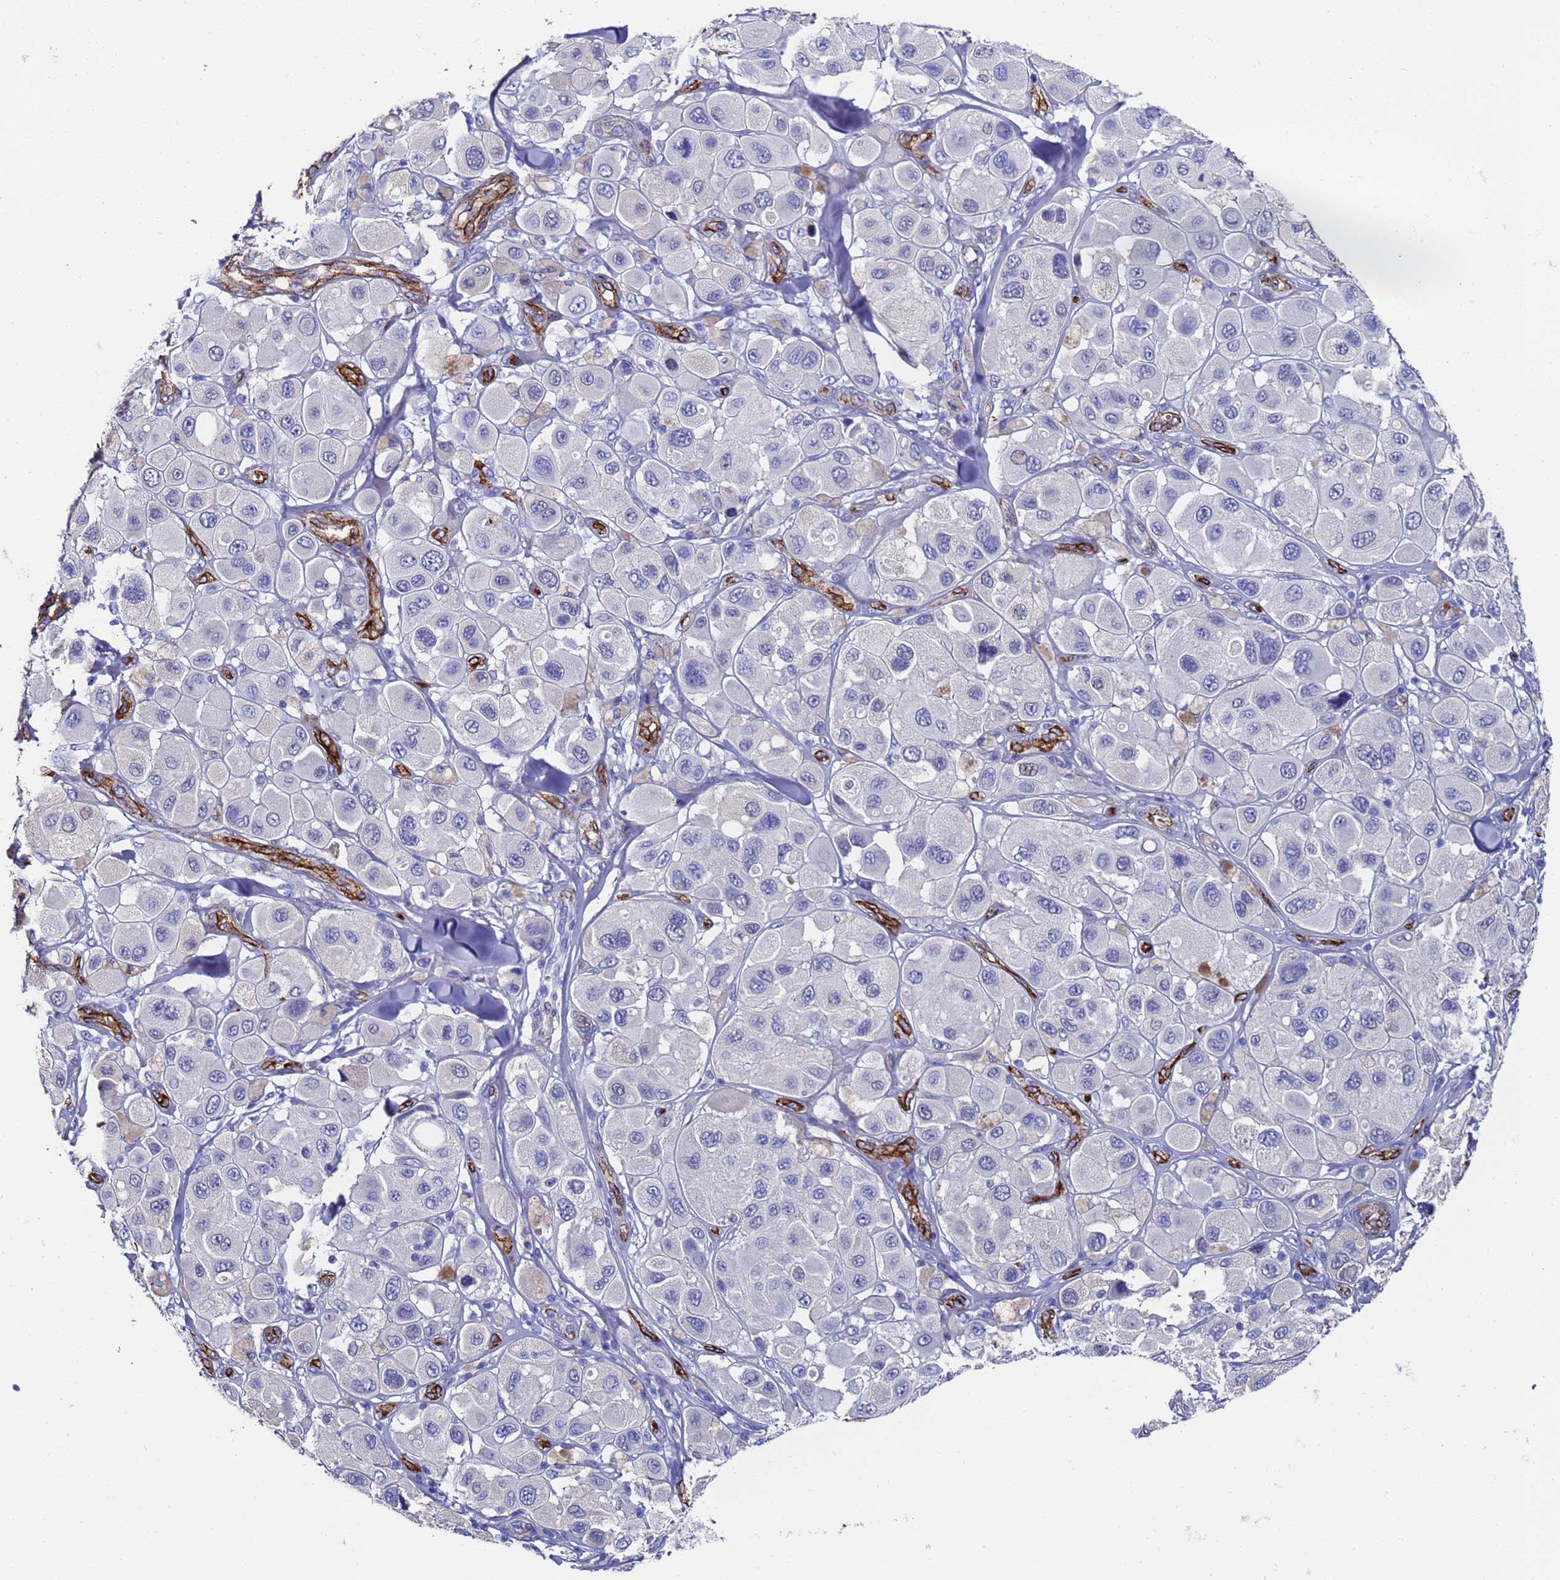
{"staining": {"intensity": "negative", "quantity": "none", "location": "none"}, "tissue": "melanoma", "cell_type": "Tumor cells", "image_type": "cancer", "snomed": [{"axis": "morphology", "description": "Malignant melanoma, Metastatic site"}, {"axis": "topography", "description": "Skin"}], "caption": "An image of human malignant melanoma (metastatic site) is negative for staining in tumor cells.", "gene": "ADIPOQ", "patient": {"sex": "male", "age": 41}}